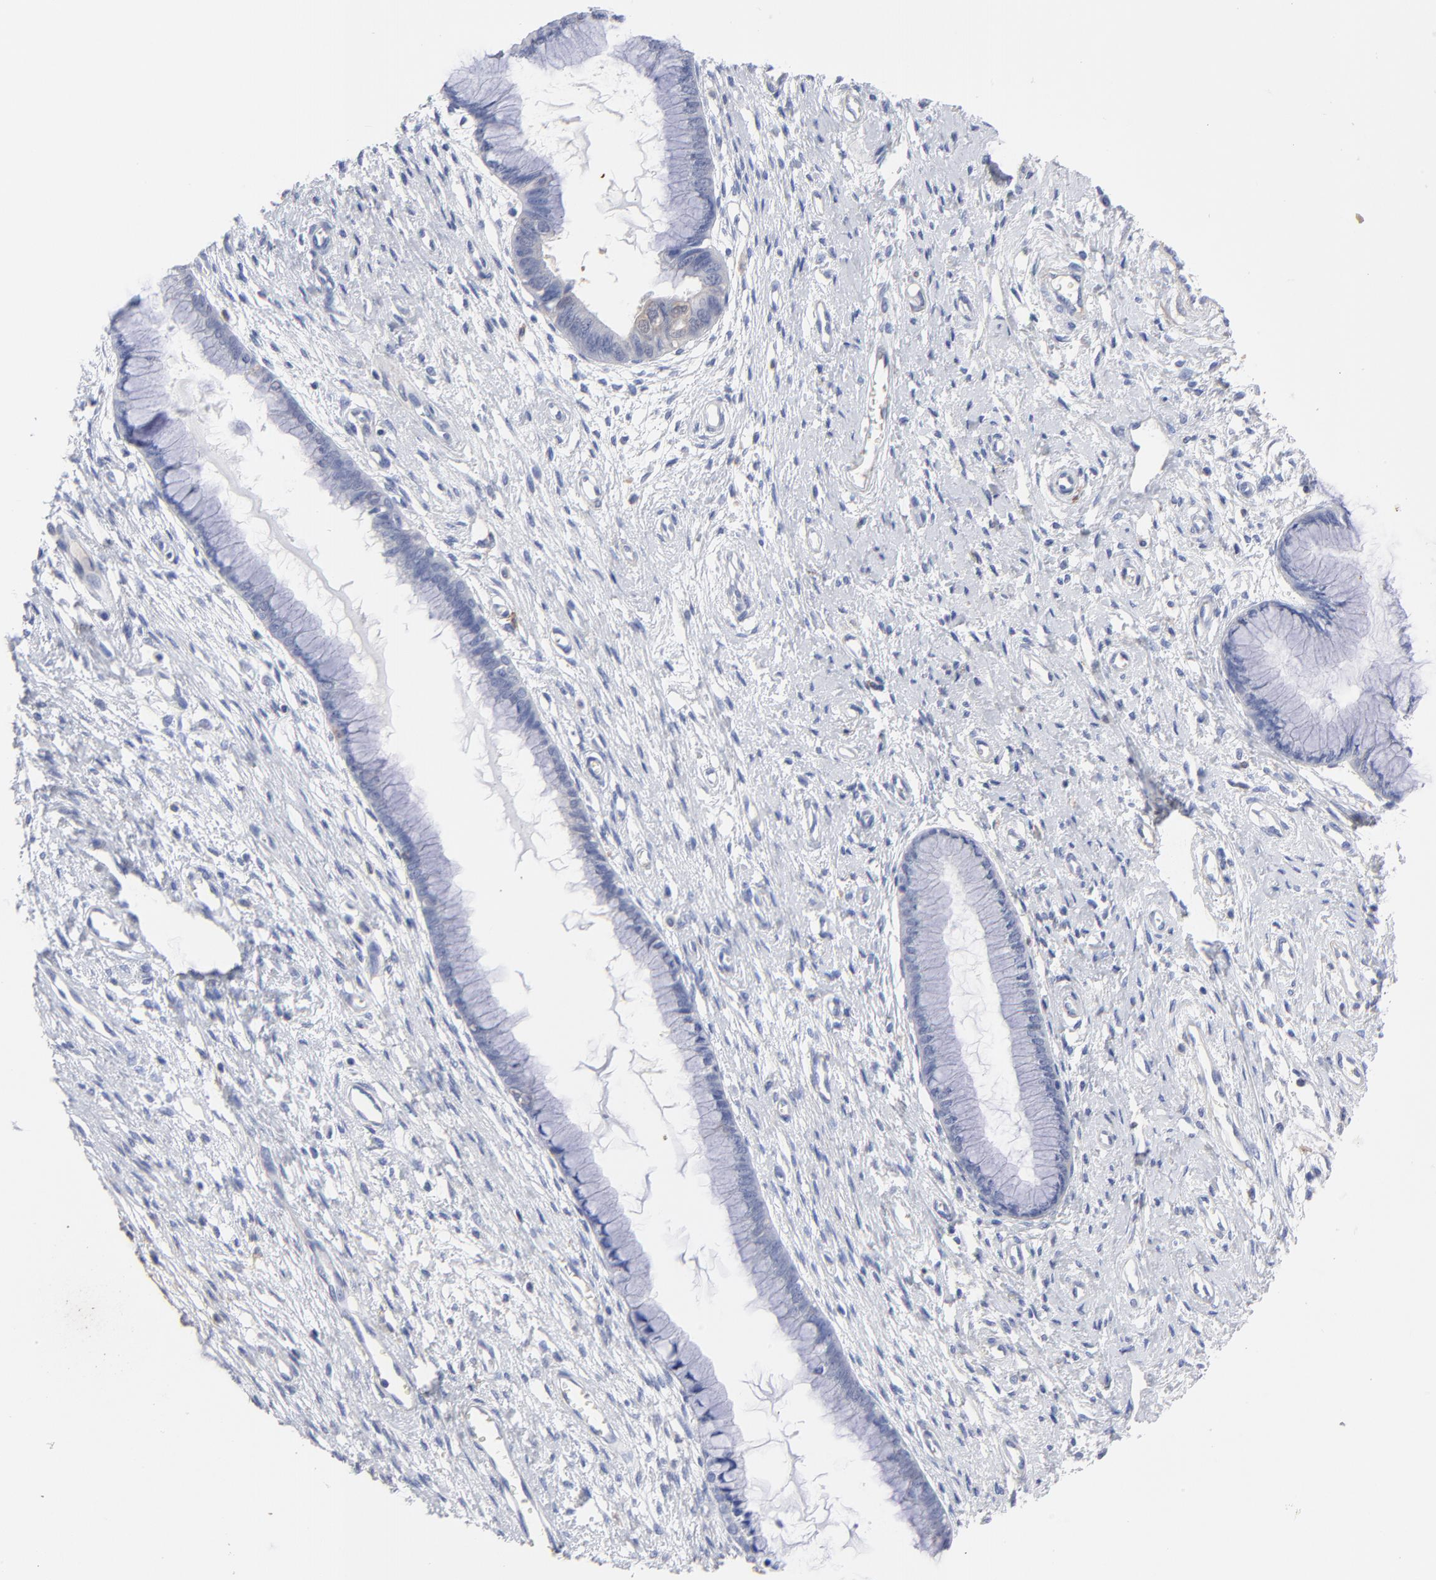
{"staining": {"intensity": "negative", "quantity": "none", "location": "none"}, "tissue": "cervix", "cell_type": "Glandular cells", "image_type": "normal", "snomed": [{"axis": "morphology", "description": "Normal tissue, NOS"}, {"axis": "topography", "description": "Cervix"}], "caption": "Histopathology image shows no protein positivity in glandular cells of unremarkable cervix. The staining was performed using DAB (3,3'-diaminobenzidine) to visualize the protein expression in brown, while the nuclei were stained in blue with hematoxylin (Magnification: 20x).", "gene": "ASL", "patient": {"sex": "female", "age": 55}}